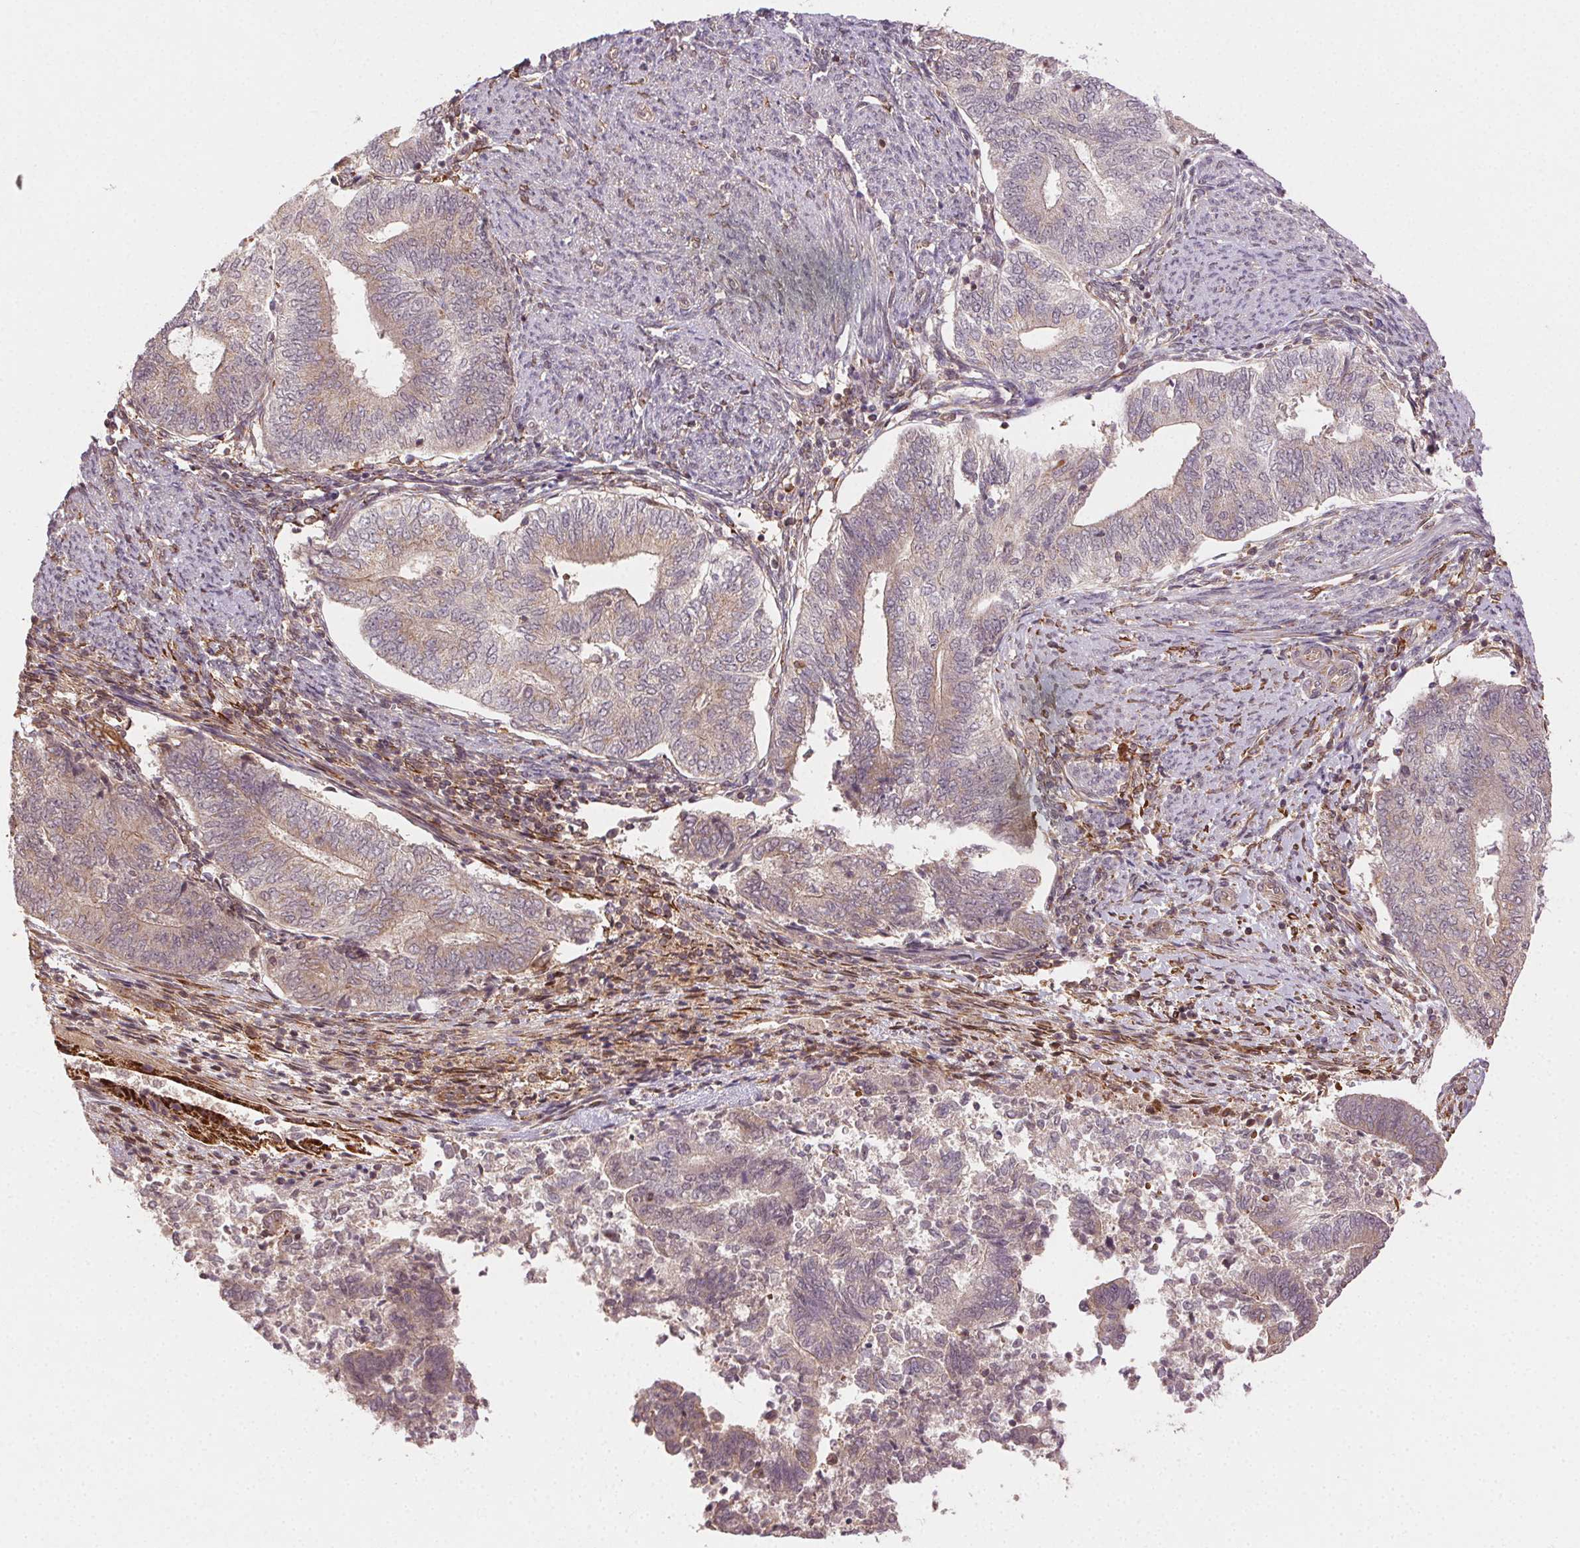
{"staining": {"intensity": "weak", "quantity": "25%-75%", "location": "cytoplasmic/membranous"}, "tissue": "endometrial cancer", "cell_type": "Tumor cells", "image_type": "cancer", "snomed": [{"axis": "morphology", "description": "Adenocarcinoma, NOS"}, {"axis": "topography", "description": "Endometrium"}], "caption": "Endometrial adenocarcinoma was stained to show a protein in brown. There is low levels of weak cytoplasmic/membranous staining in approximately 25%-75% of tumor cells.", "gene": "KLHL15", "patient": {"sex": "female", "age": 65}}